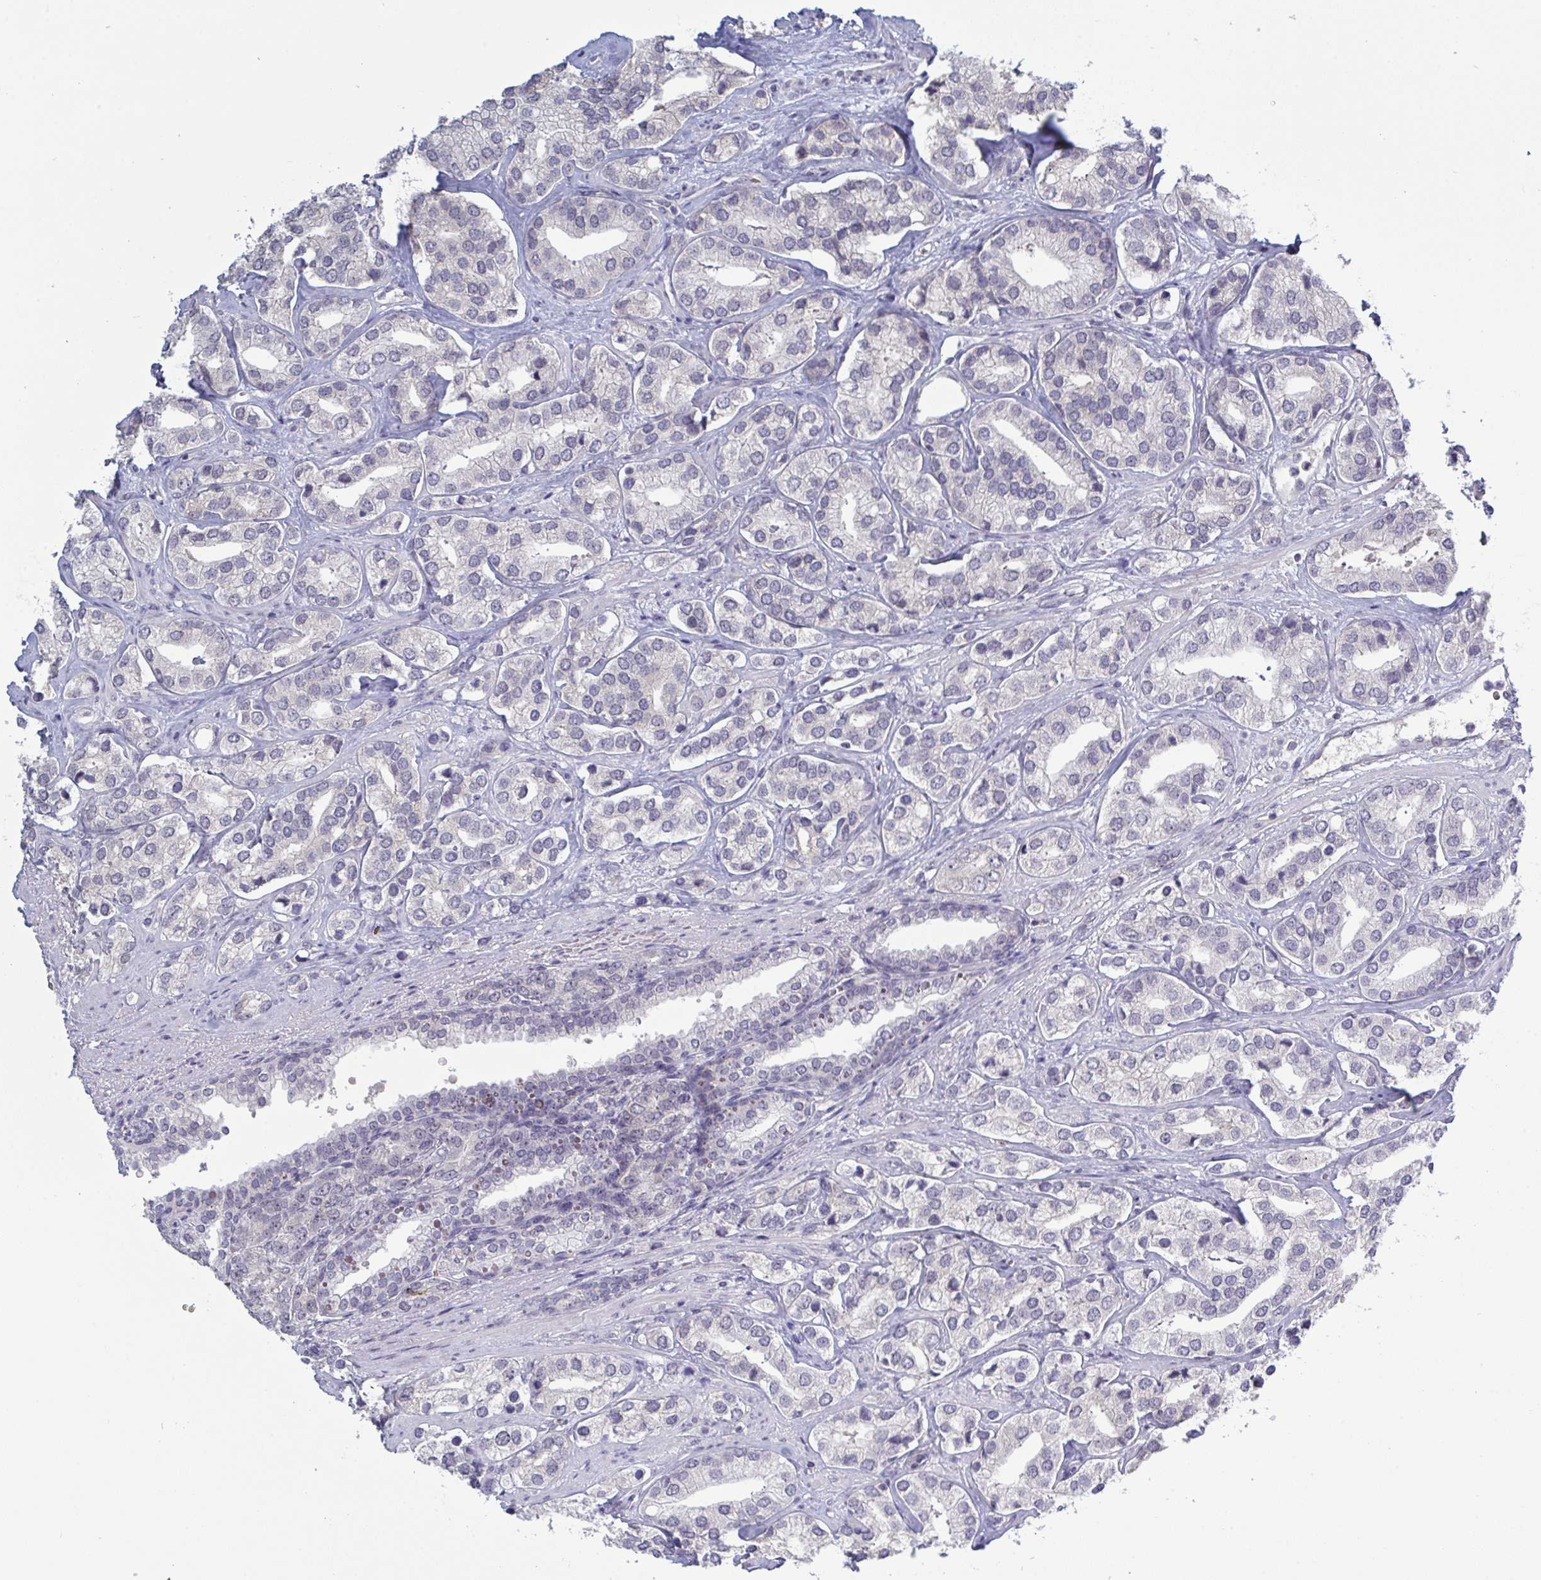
{"staining": {"intensity": "negative", "quantity": "none", "location": "none"}, "tissue": "prostate cancer", "cell_type": "Tumor cells", "image_type": "cancer", "snomed": [{"axis": "morphology", "description": "Adenocarcinoma, High grade"}, {"axis": "topography", "description": "Prostate"}], "caption": "Protein analysis of prostate high-grade adenocarcinoma reveals no significant positivity in tumor cells.", "gene": "ZNF784", "patient": {"sex": "male", "age": 58}}